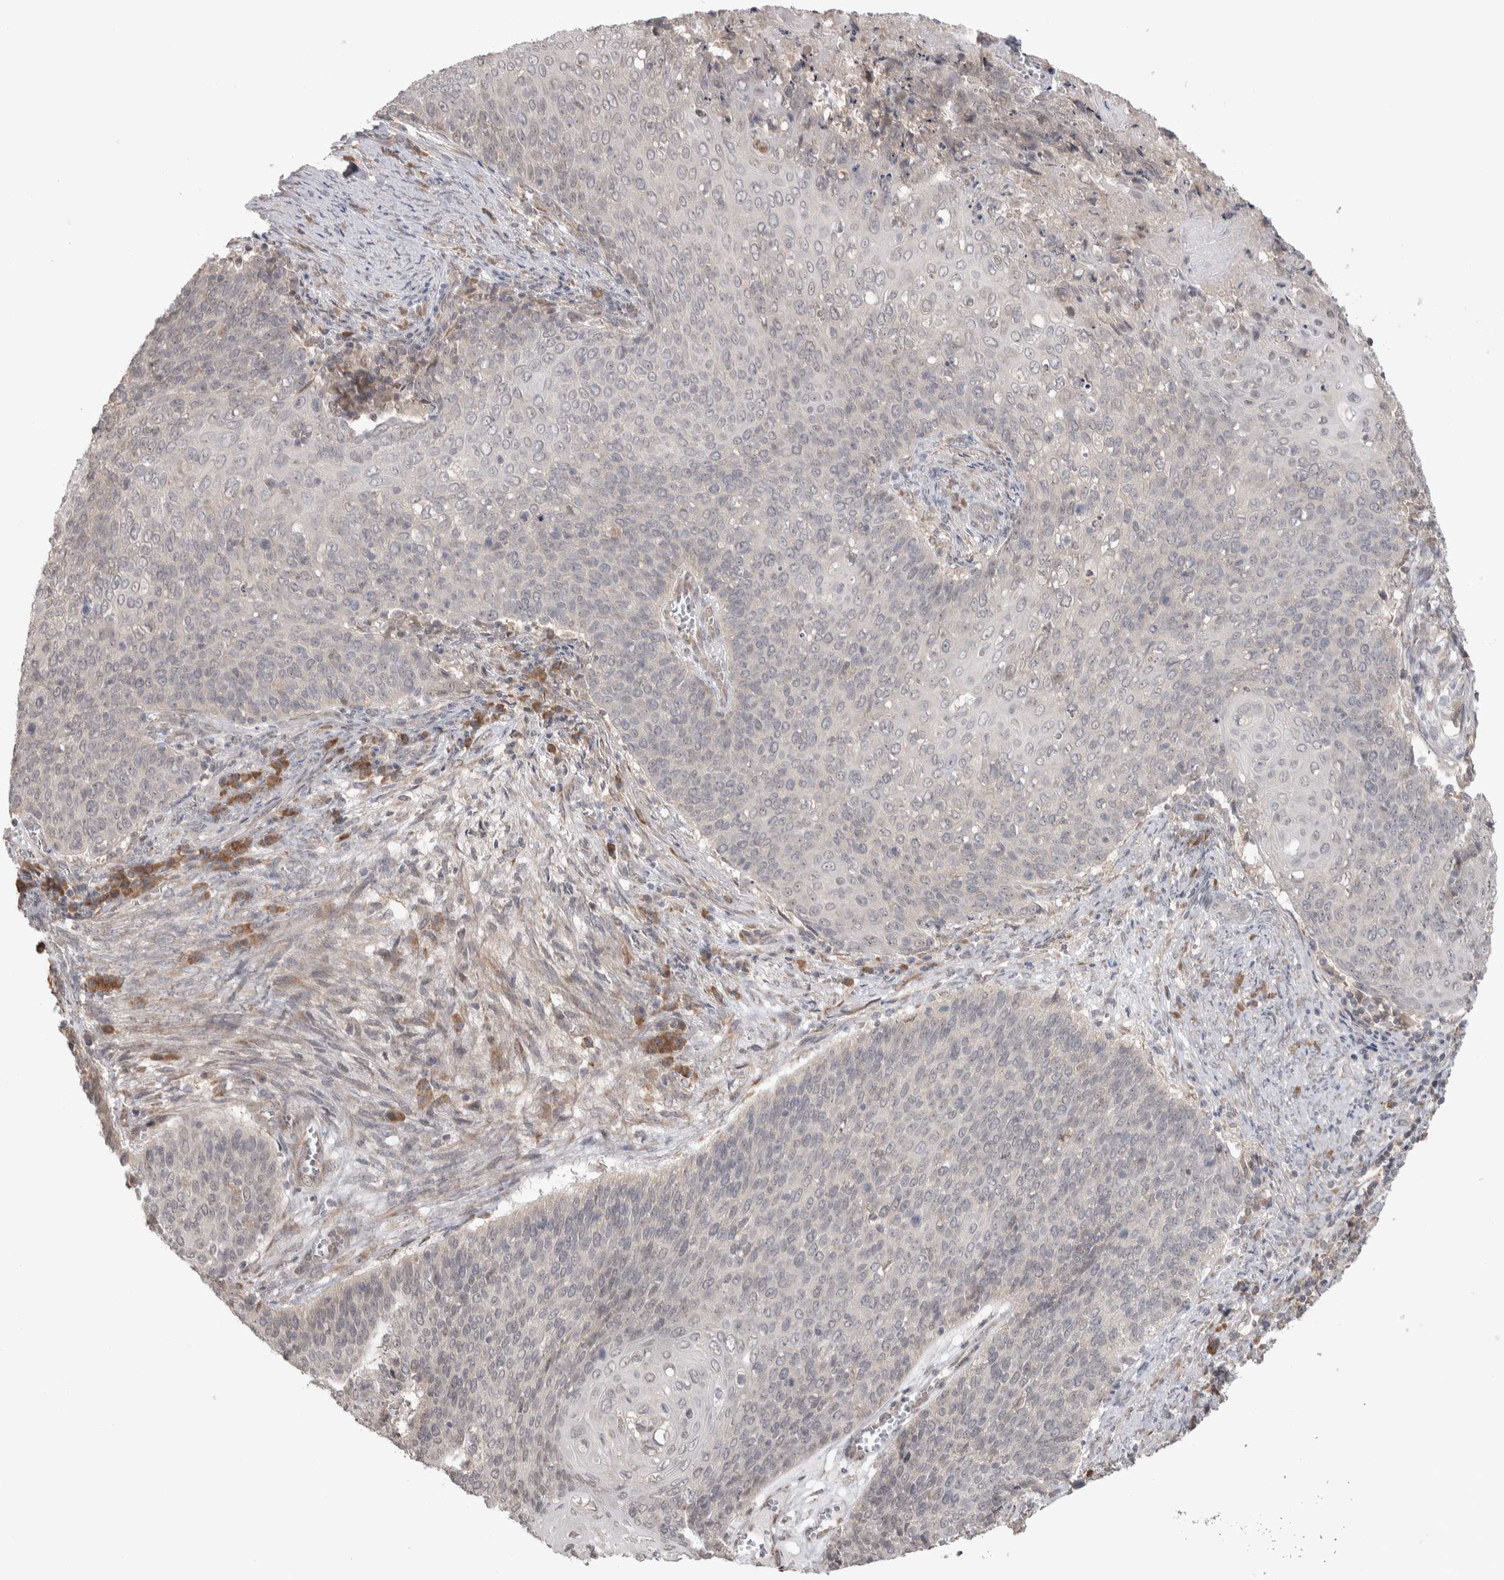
{"staining": {"intensity": "negative", "quantity": "none", "location": "none"}, "tissue": "cervical cancer", "cell_type": "Tumor cells", "image_type": "cancer", "snomed": [{"axis": "morphology", "description": "Squamous cell carcinoma, NOS"}, {"axis": "topography", "description": "Cervix"}], "caption": "The immunohistochemistry (IHC) micrograph has no significant positivity in tumor cells of cervical cancer (squamous cell carcinoma) tissue. (Immunohistochemistry (ihc), brightfield microscopy, high magnification).", "gene": "CUL2", "patient": {"sex": "female", "age": 39}}